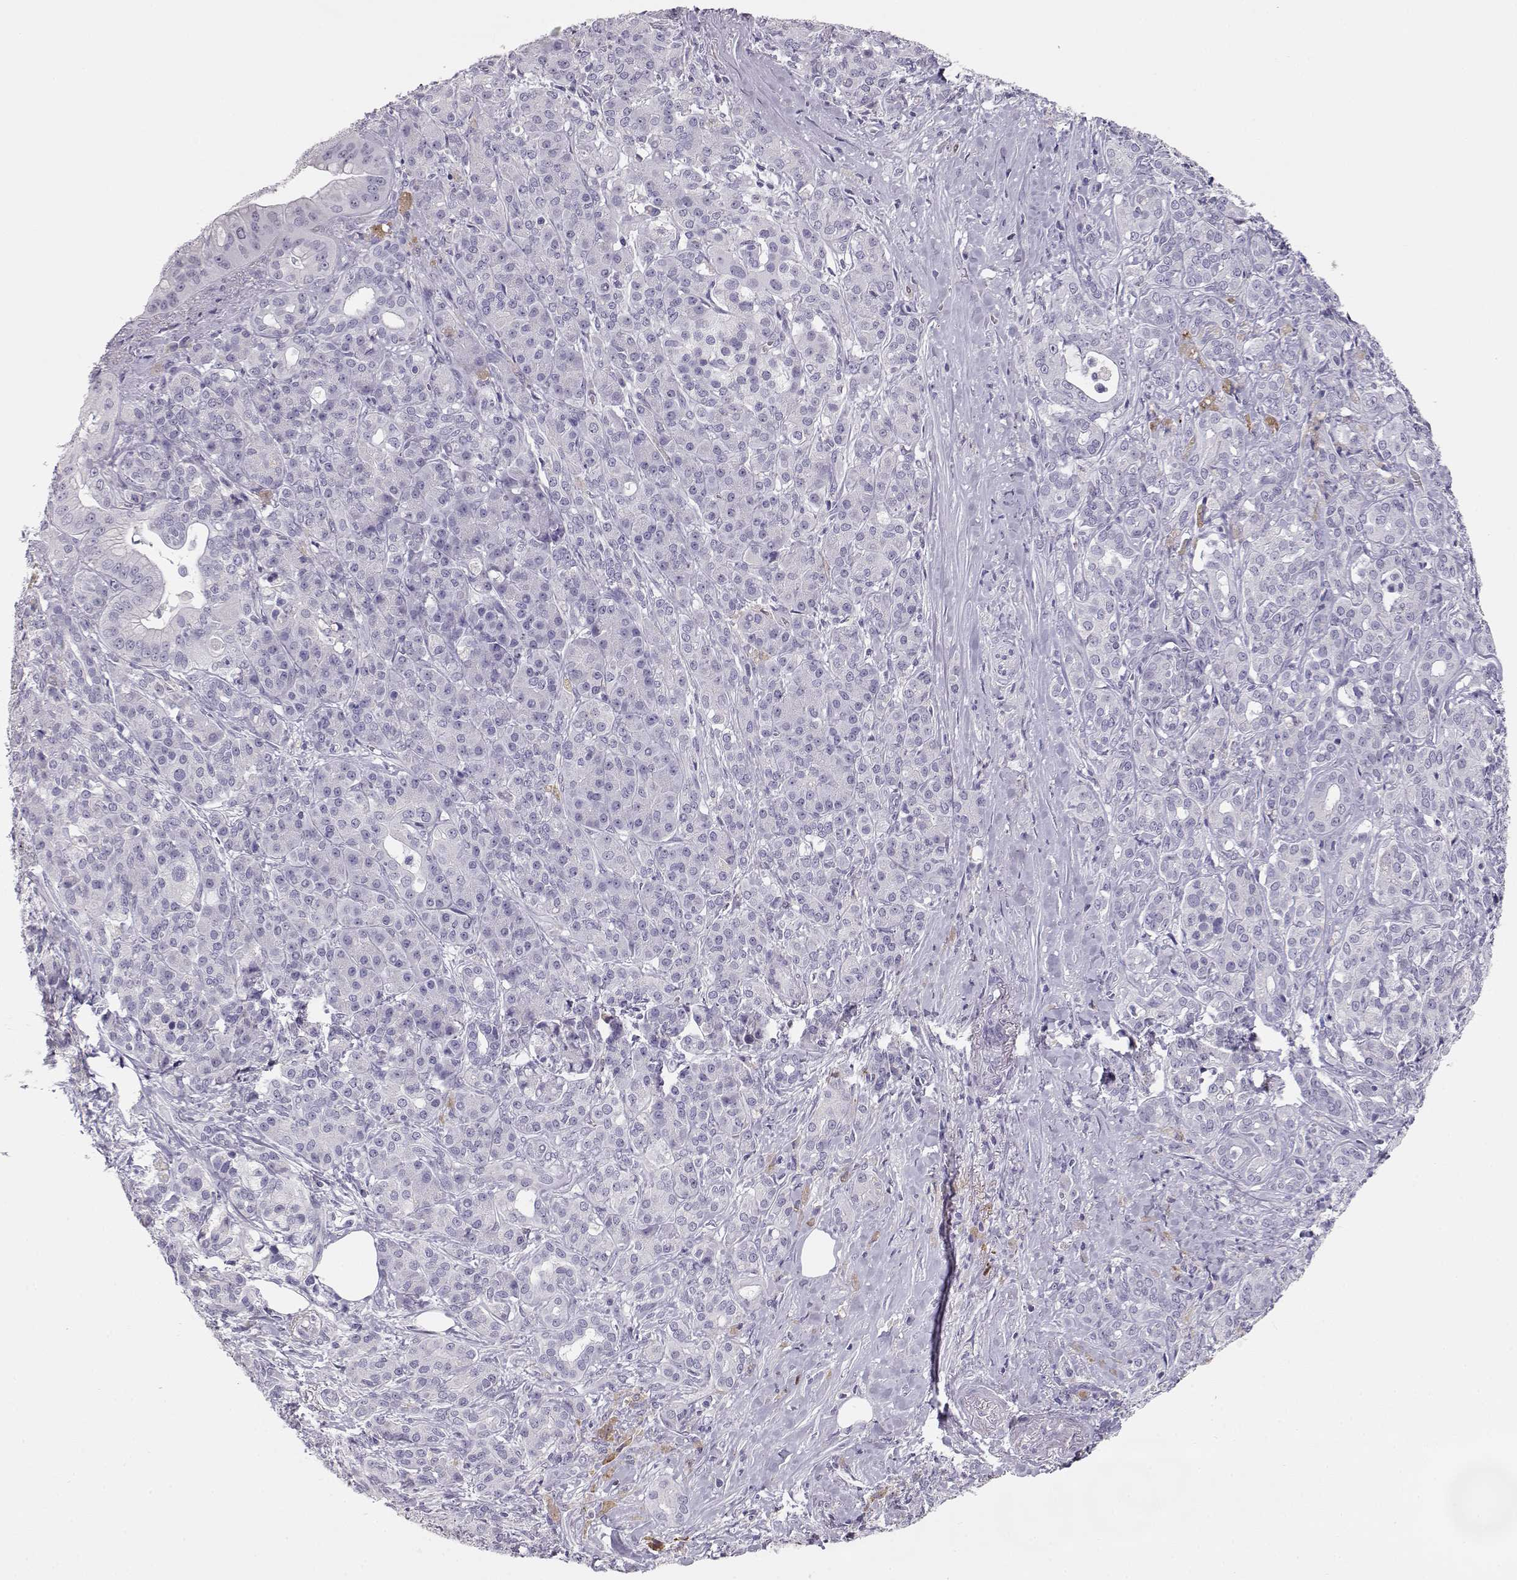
{"staining": {"intensity": "negative", "quantity": "none", "location": "none"}, "tissue": "pancreatic cancer", "cell_type": "Tumor cells", "image_type": "cancer", "snomed": [{"axis": "morphology", "description": "Normal tissue, NOS"}, {"axis": "morphology", "description": "Inflammation, NOS"}, {"axis": "morphology", "description": "Adenocarcinoma, NOS"}, {"axis": "topography", "description": "Pancreas"}], "caption": "A photomicrograph of human pancreatic adenocarcinoma is negative for staining in tumor cells. (Brightfield microscopy of DAB (3,3'-diaminobenzidine) IHC at high magnification).", "gene": "NUTM1", "patient": {"sex": "male", "age": 57}}